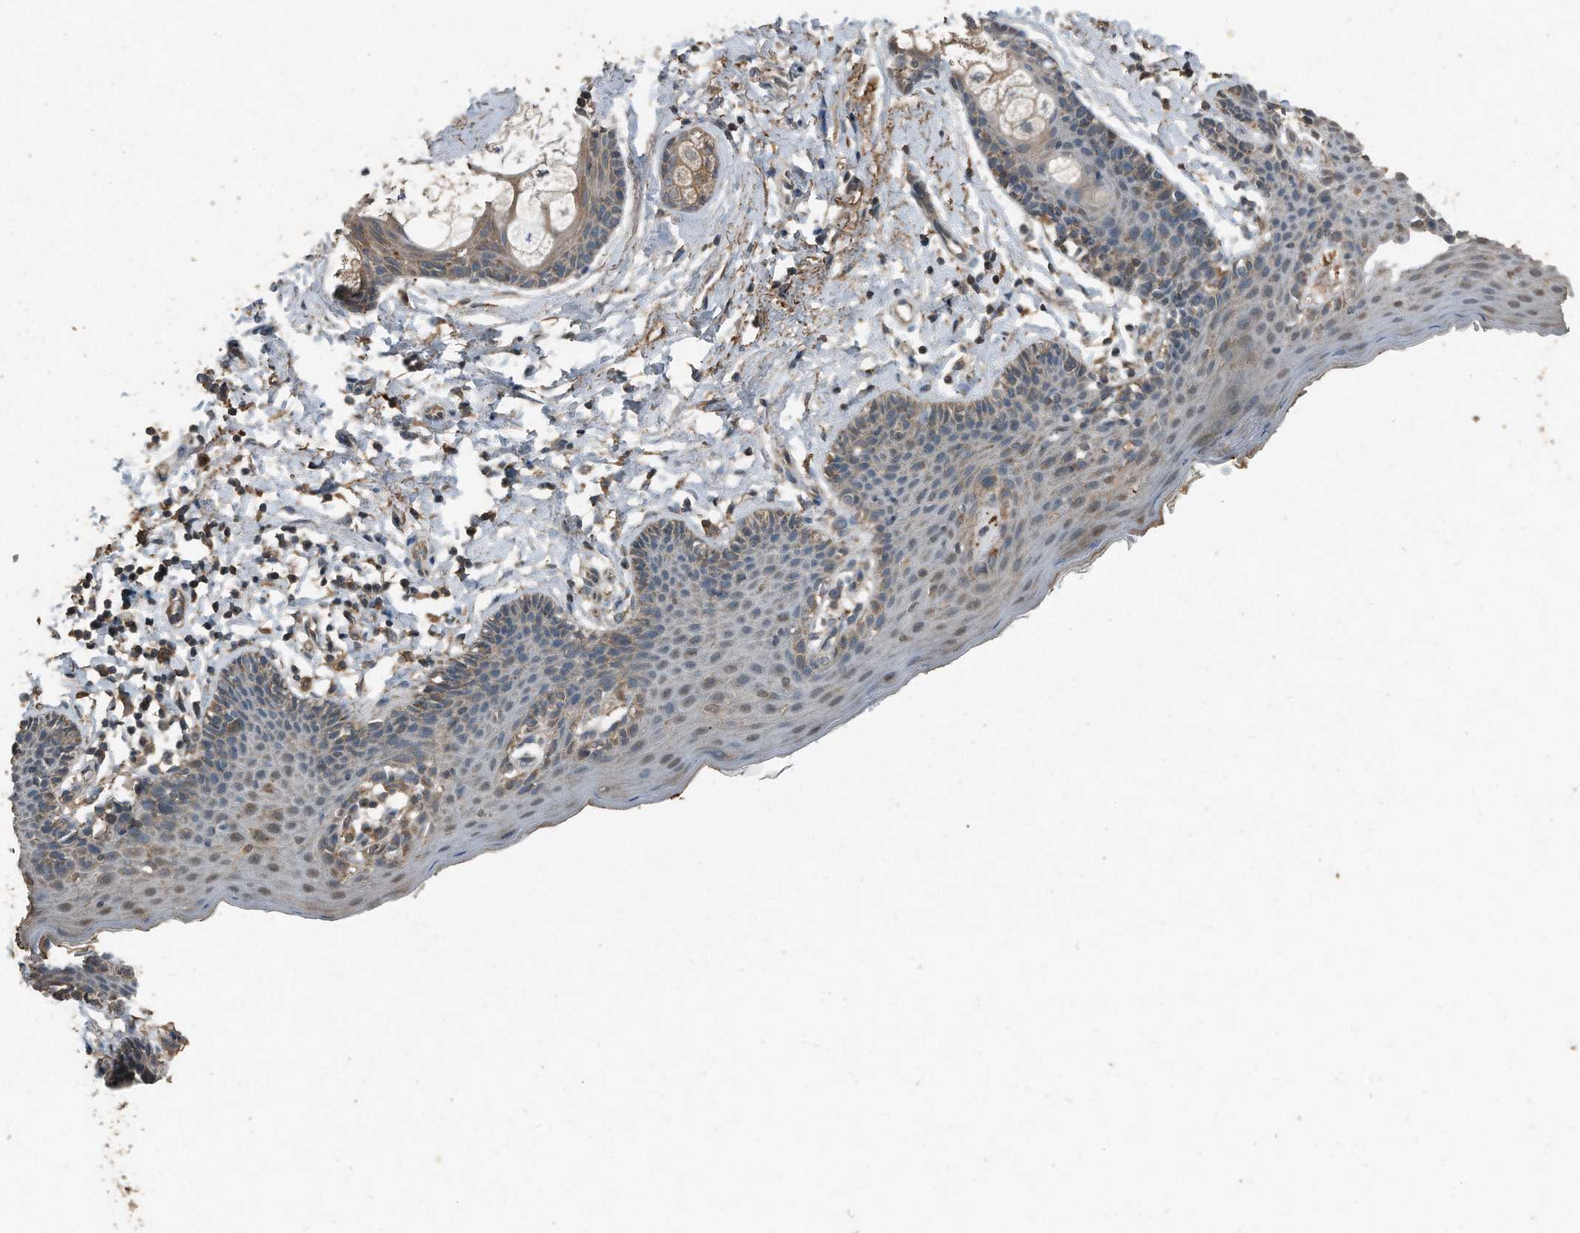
{"staining": {"intensity": "moderate", "quantity": "25%-75%", "location": "cytoplasmic/membranous"}, "tissue": "skin", "cell_type": "Epidermal cells", "image_type": "normal", "snomed": [{"axis": "morphology", "description": "Normal tissue, NOS"}, {"axis": "topography", "description": "Vulva"}], "caption": "Protein staining shows moderate cytoplasmic/membranous expression in about 25%-75% of epidermal cells in normal skin.", "gene": "C9", "patient": {"sex": "female", "age": 66}}